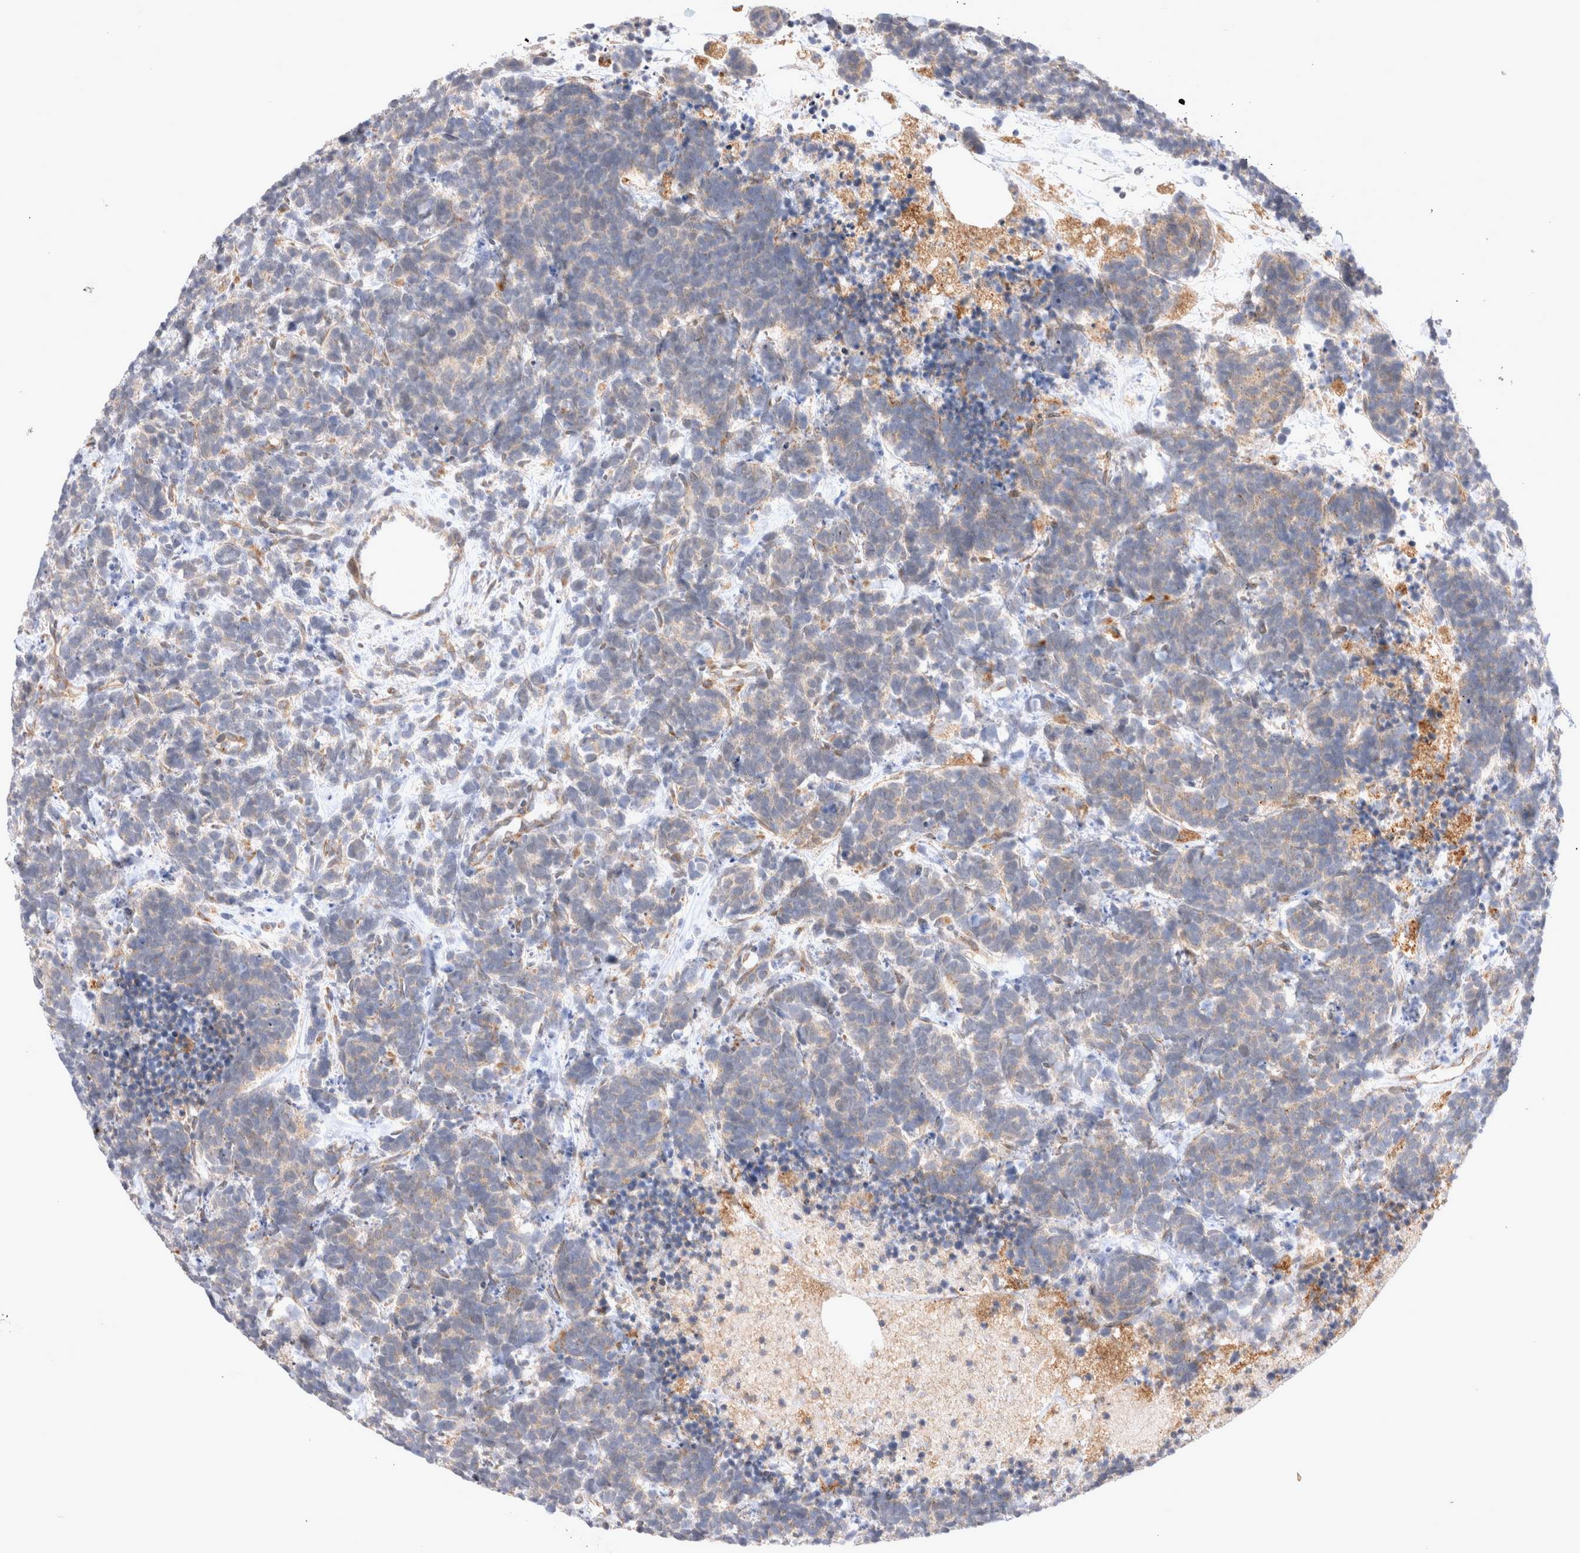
{"staining": {"intensity": "weak", "quantity": "25%-75%", "location": "cytoplasmic/membranous"}, "tissue": "carcinoid", "cell_type": "Tumor cells", "image_type": "cancer", "snomed": [{"axis": "morphology", "description": "Carcinoma, NOS"}, {"axis": "morphology", "description": "Carcinoid, malignant, NOS"}, {"axis": "topography", "description": "Urinary bladder"}], "caption": "Immunohistochemistry of human carcinoid demonstrates low levels of weak cytoplasmic/membranous staining in approximately 25%-75% of tumor cells.", "gene": "NPC1", "patient": {"sex": "male", "age": 57}}